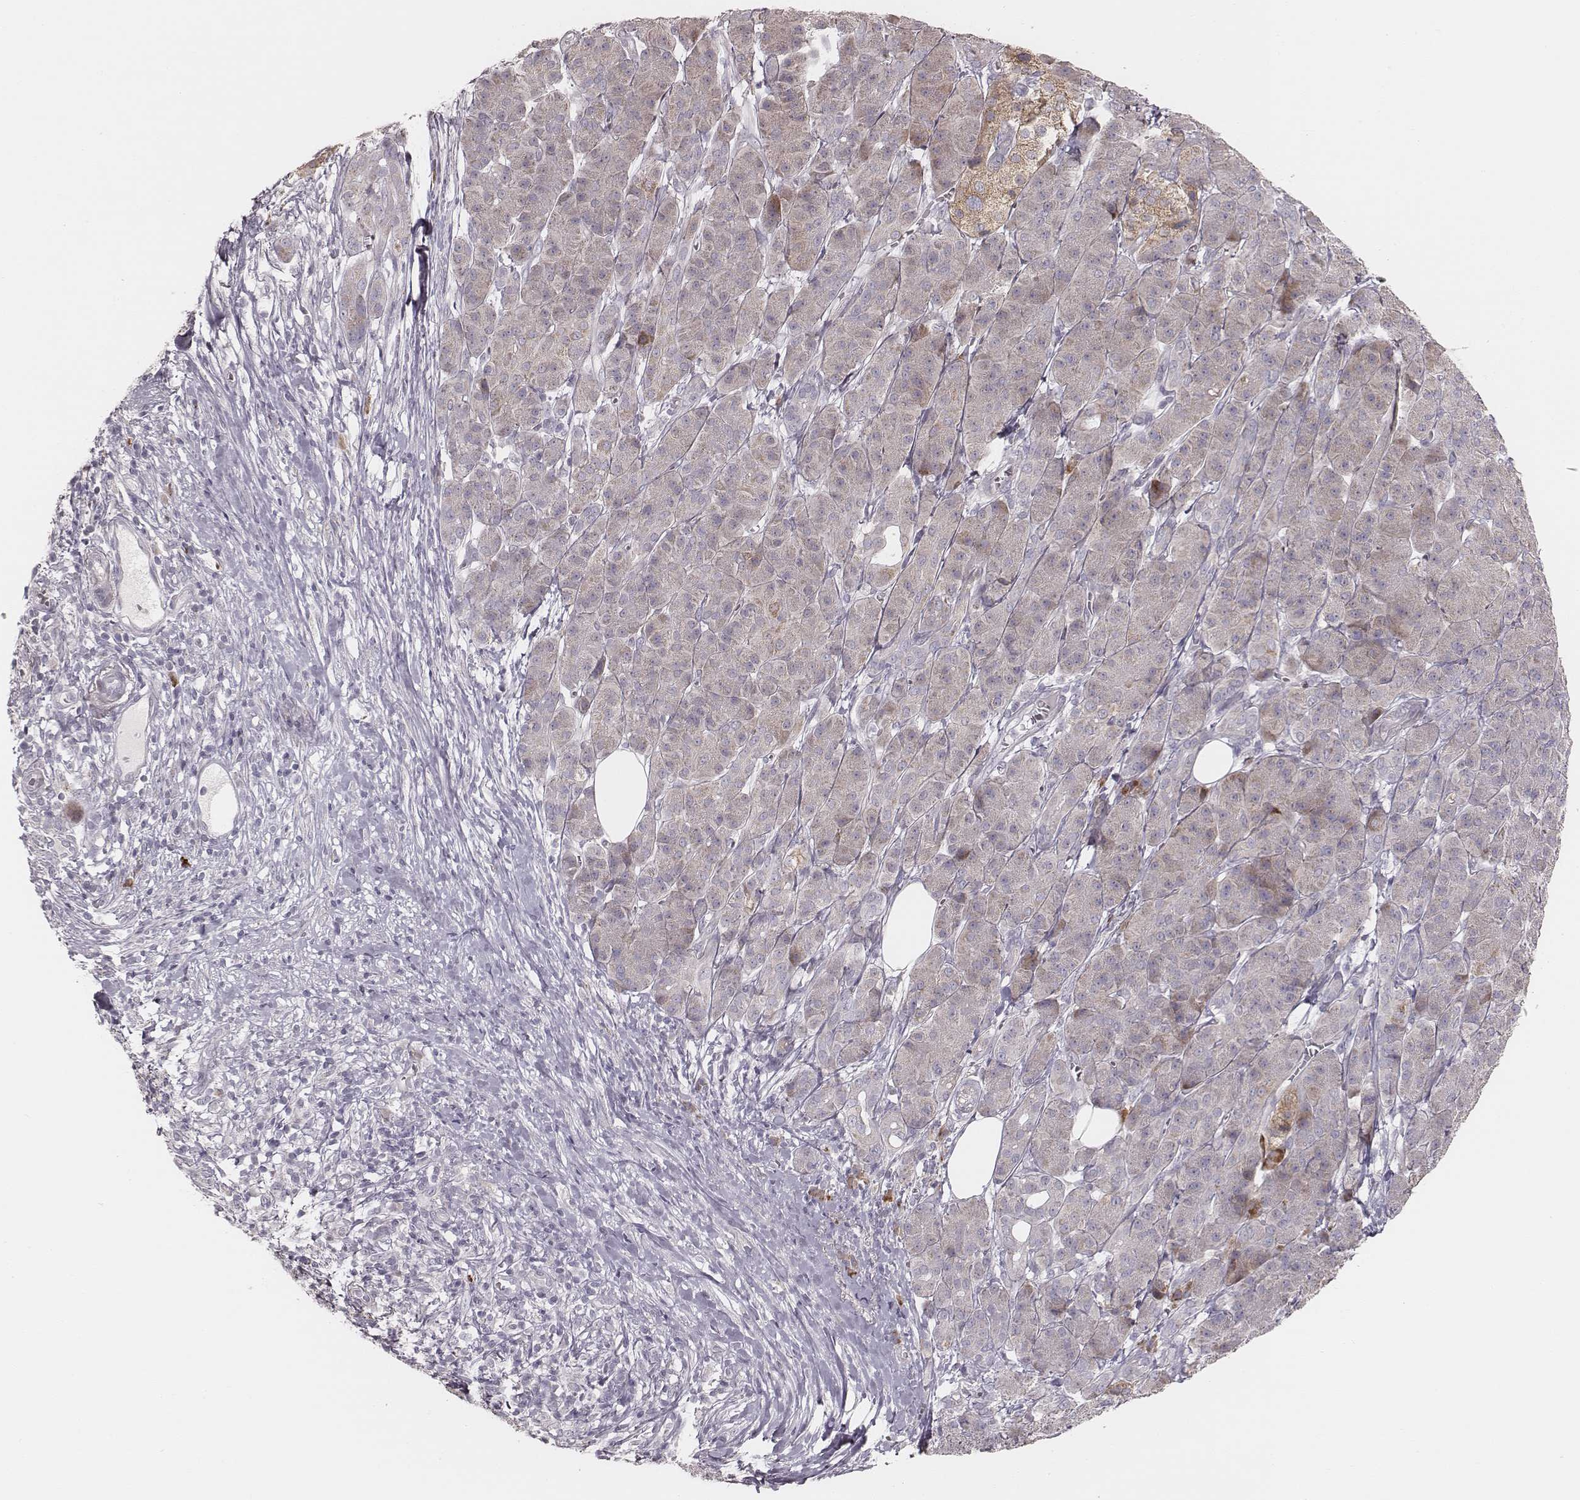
{"staining": {"intensity": "weak", "quantity": "25%-75%", "location": "cytoplasmic/membranous"}, "tissue": "pancreatic cancer", "cell_type": "Tumor cells", "image_type": "cancer", "snomed": [{"axis": "morphology", "description": "Adenocarcinoma, NOS"}, {"axis": "topography", "description": "Pancreas"}], "caption": "The micrograph demonstrates a brown stain indicating the presence of a protein in the cytoplasmic/membranous of tumor cells in pancreatic adenocarcinoma.", "gene": "KIF5C", "patient": {"sex": "male", "age": 61}}